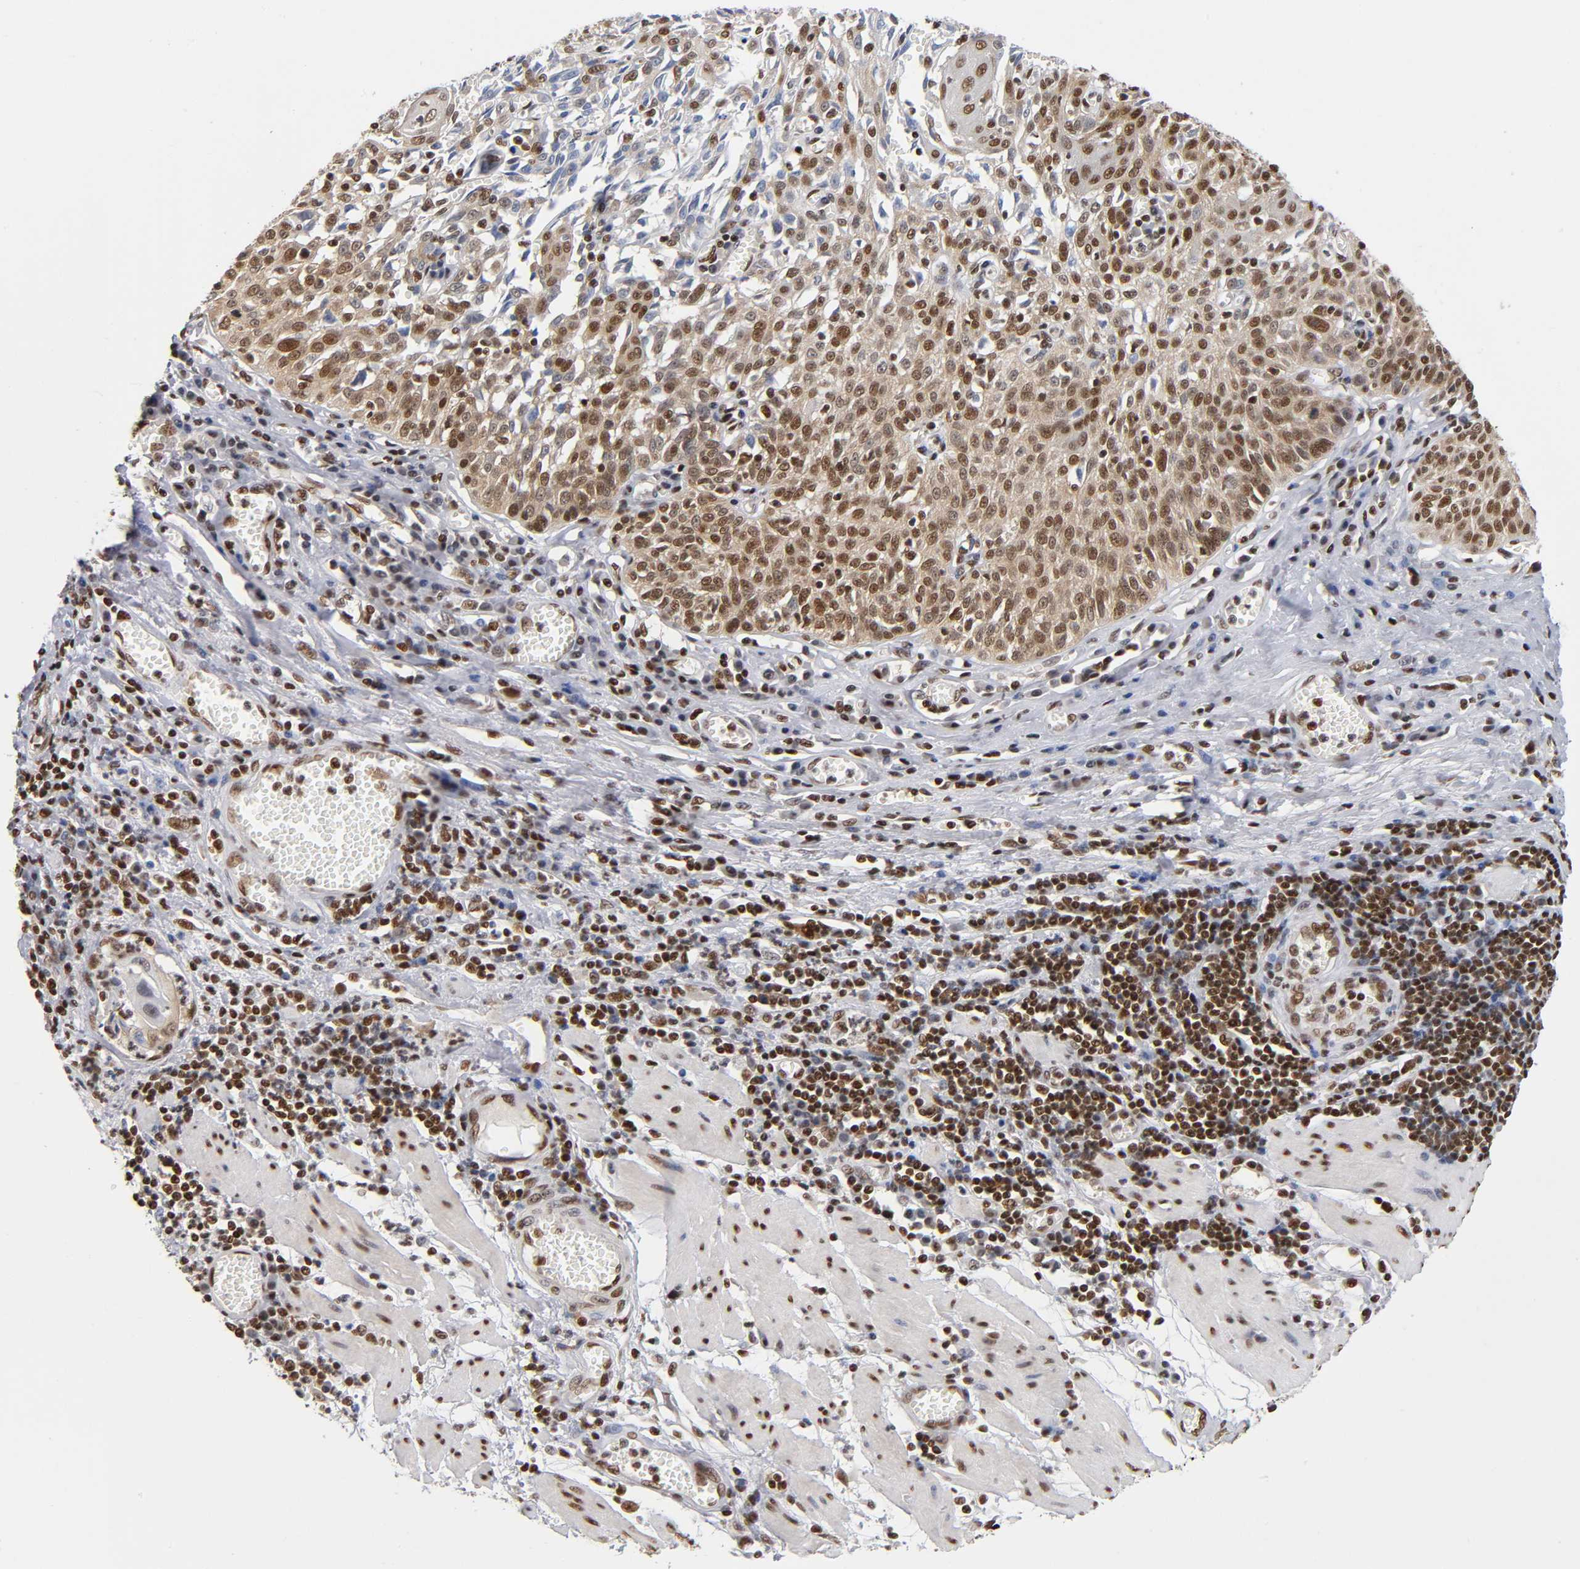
{"staining": {"intensity": "strong", "quantity": ">75%", "location": "nuclear"}, "tissue": "esophagus", "cell_type": "Squamous epithelial cells", "image_type": "normal", "snomed": [{"axis": "morphology", "description": "Normal tissue, NOS"}, {"axis": "morphology", "description": "Squamous cell carcinoma, NOS"}, {"axis": "topography", "description": "Esophagus"}], "caption": "Squamous epithelial cells demonstrate strong nuclear expression in approximately >75% of cells in unremarkable esophagus.", "gene": "ILKAP", "patient": {"sex": "male", "age": 65}}